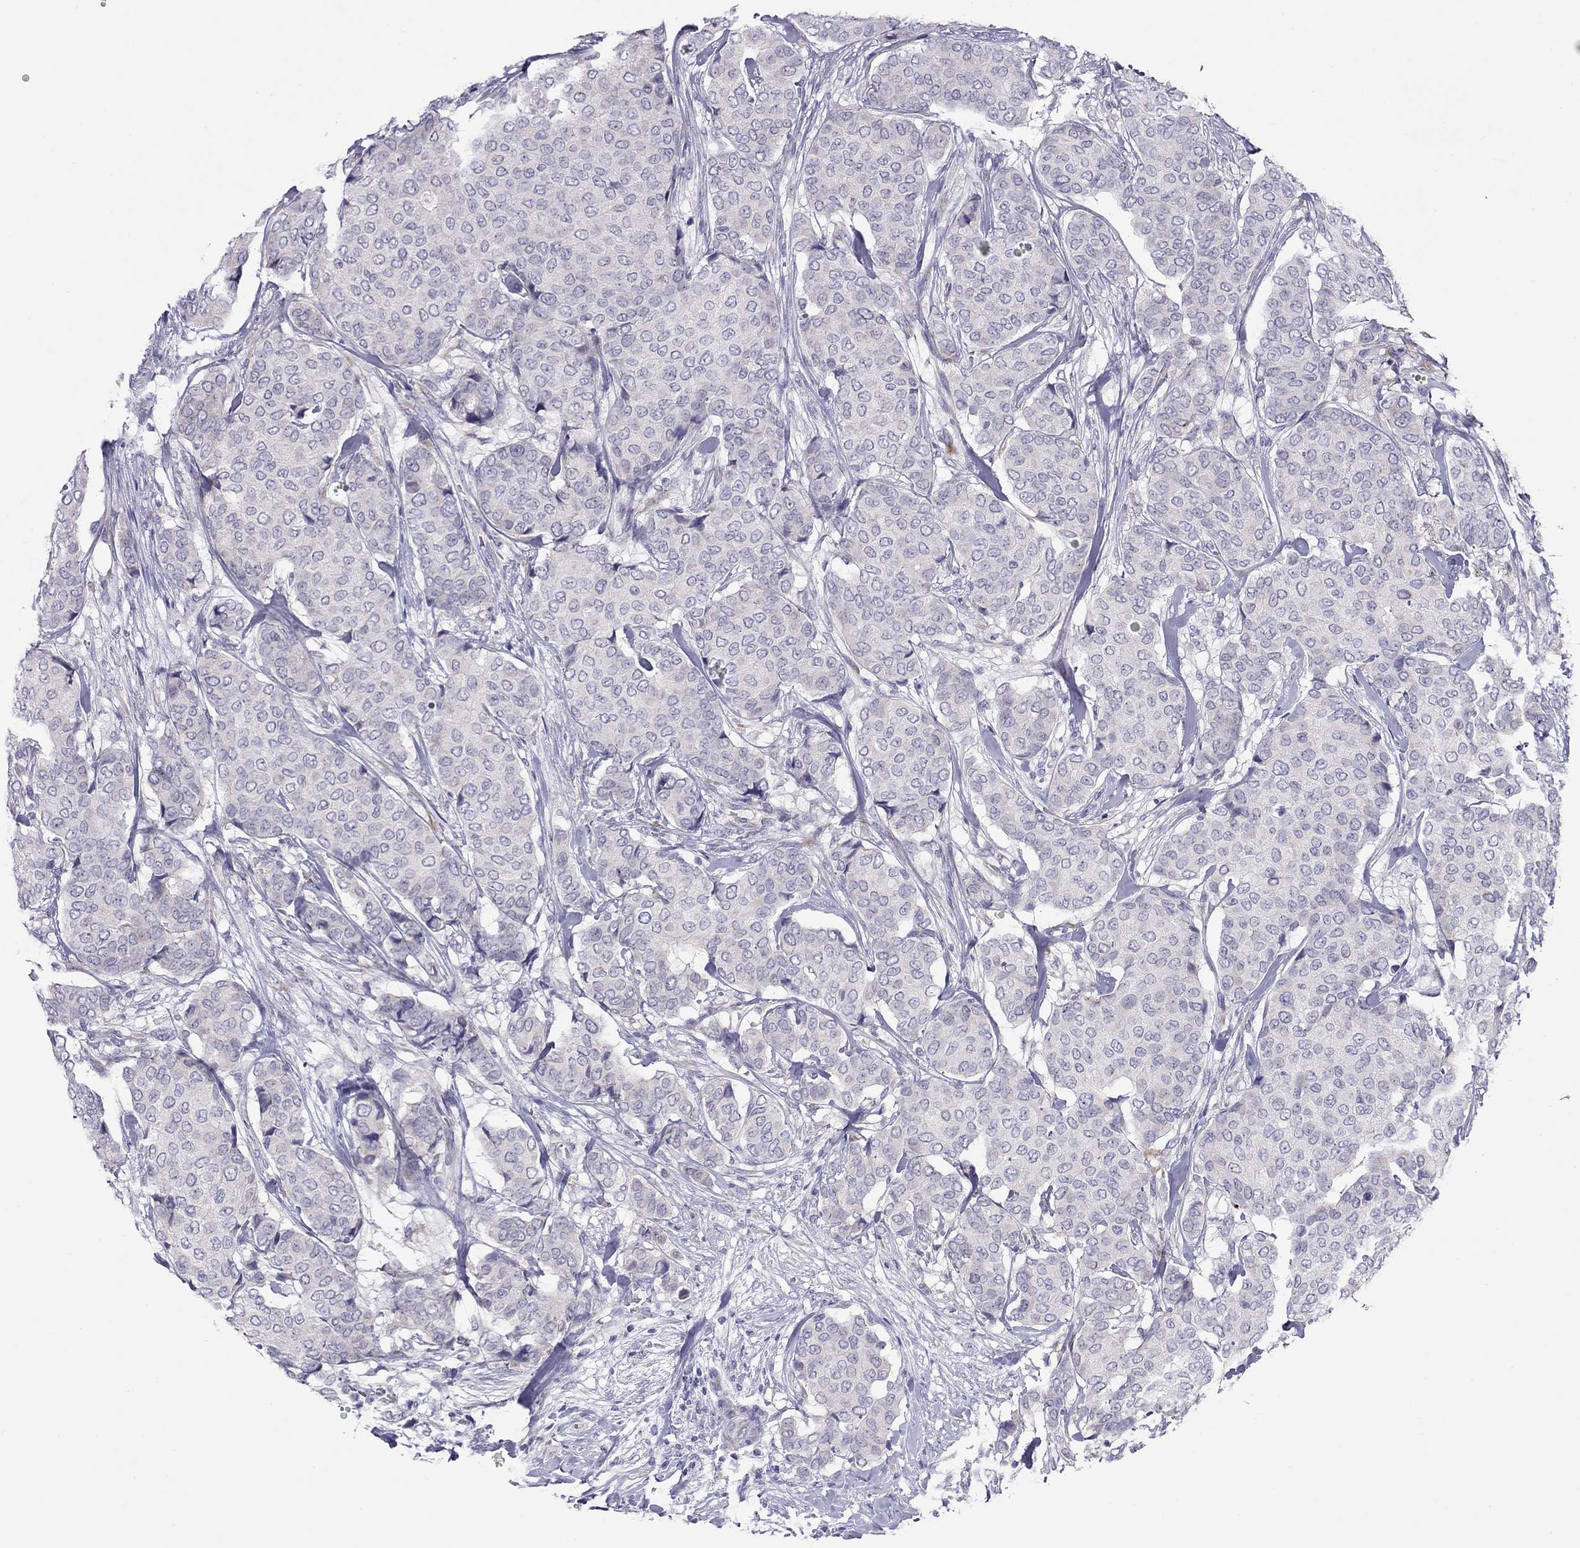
{"staining": {"intensity": "negative", "quantity": "none", "location": "none"}, "tissue": "breast cancer", "cell_type": "Tumor cells", "image_type": "cancer", "snomed": [{"axis": "morphology", "description": "Duct carcinoma"}, {"axis": "topography", "description": "Breast"}], "caption": "A micrograph of breast cancer (intraductal carcinoma) stained for a protein exhibits no brown staining in tumor cells. Brightfield microscopy of immunohistochemistry stained with DAB (brown) and hematoxylin (blue), captured at high magnification.", "gene": "CPNE4", "patient": {"sex": "female", "age": 75}}